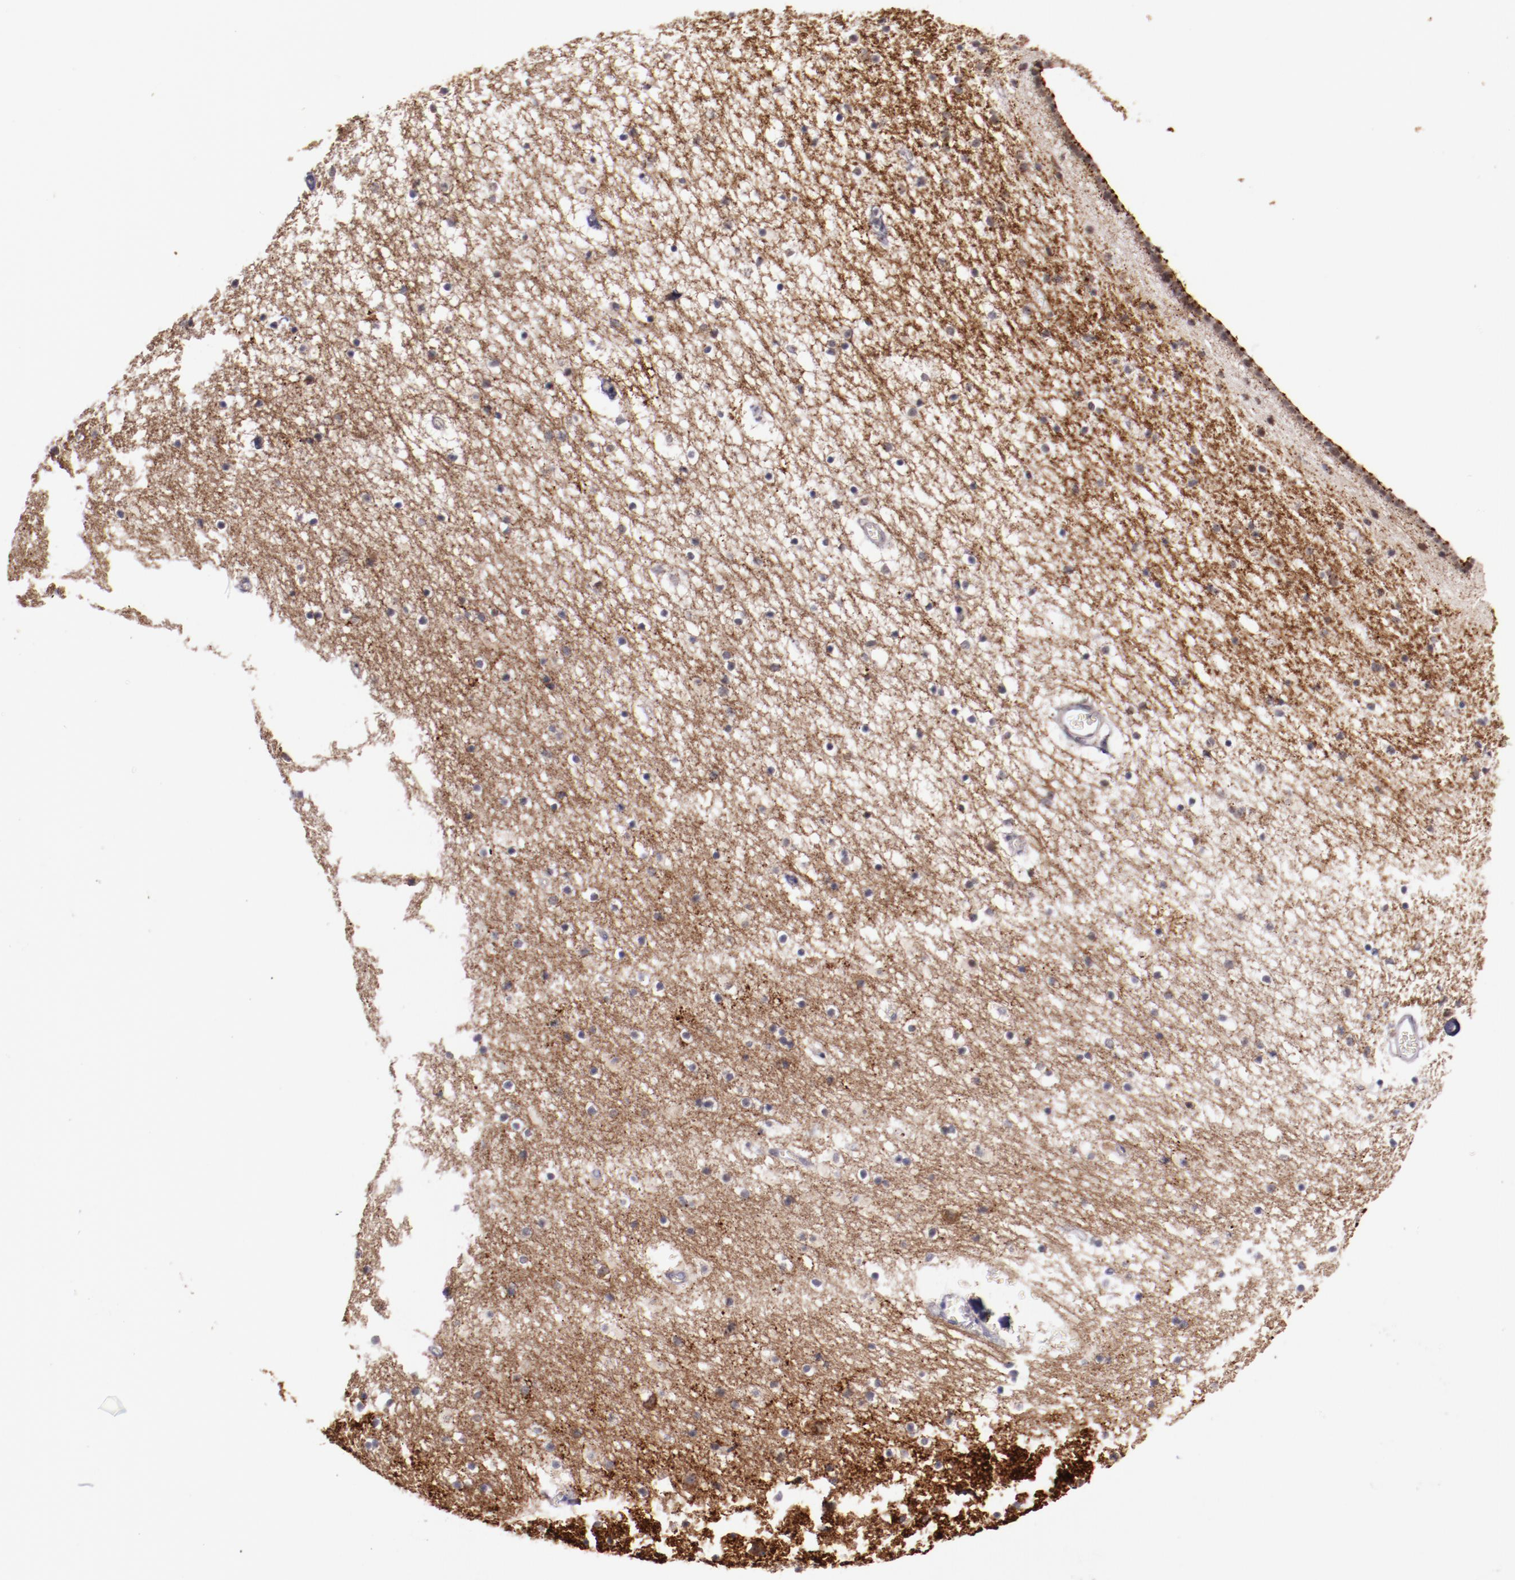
{"staining": {"intensity": "negative", "quantity": "none", "location": "none"}, "tissue": "caudate", "cell_type": "Glial cells", "image_type": "normal", "snomed": [{"axis": "morphology", "description": "Normal tissue, NOS"}, {"axis": "topography", "description": "Lateral ventricle wall"}], "caption": "The histopathology image demonstrates no significant expression in glial cells of caudate.", "gene": "SYP", "patient": {"sex": "male", "age": 45}}